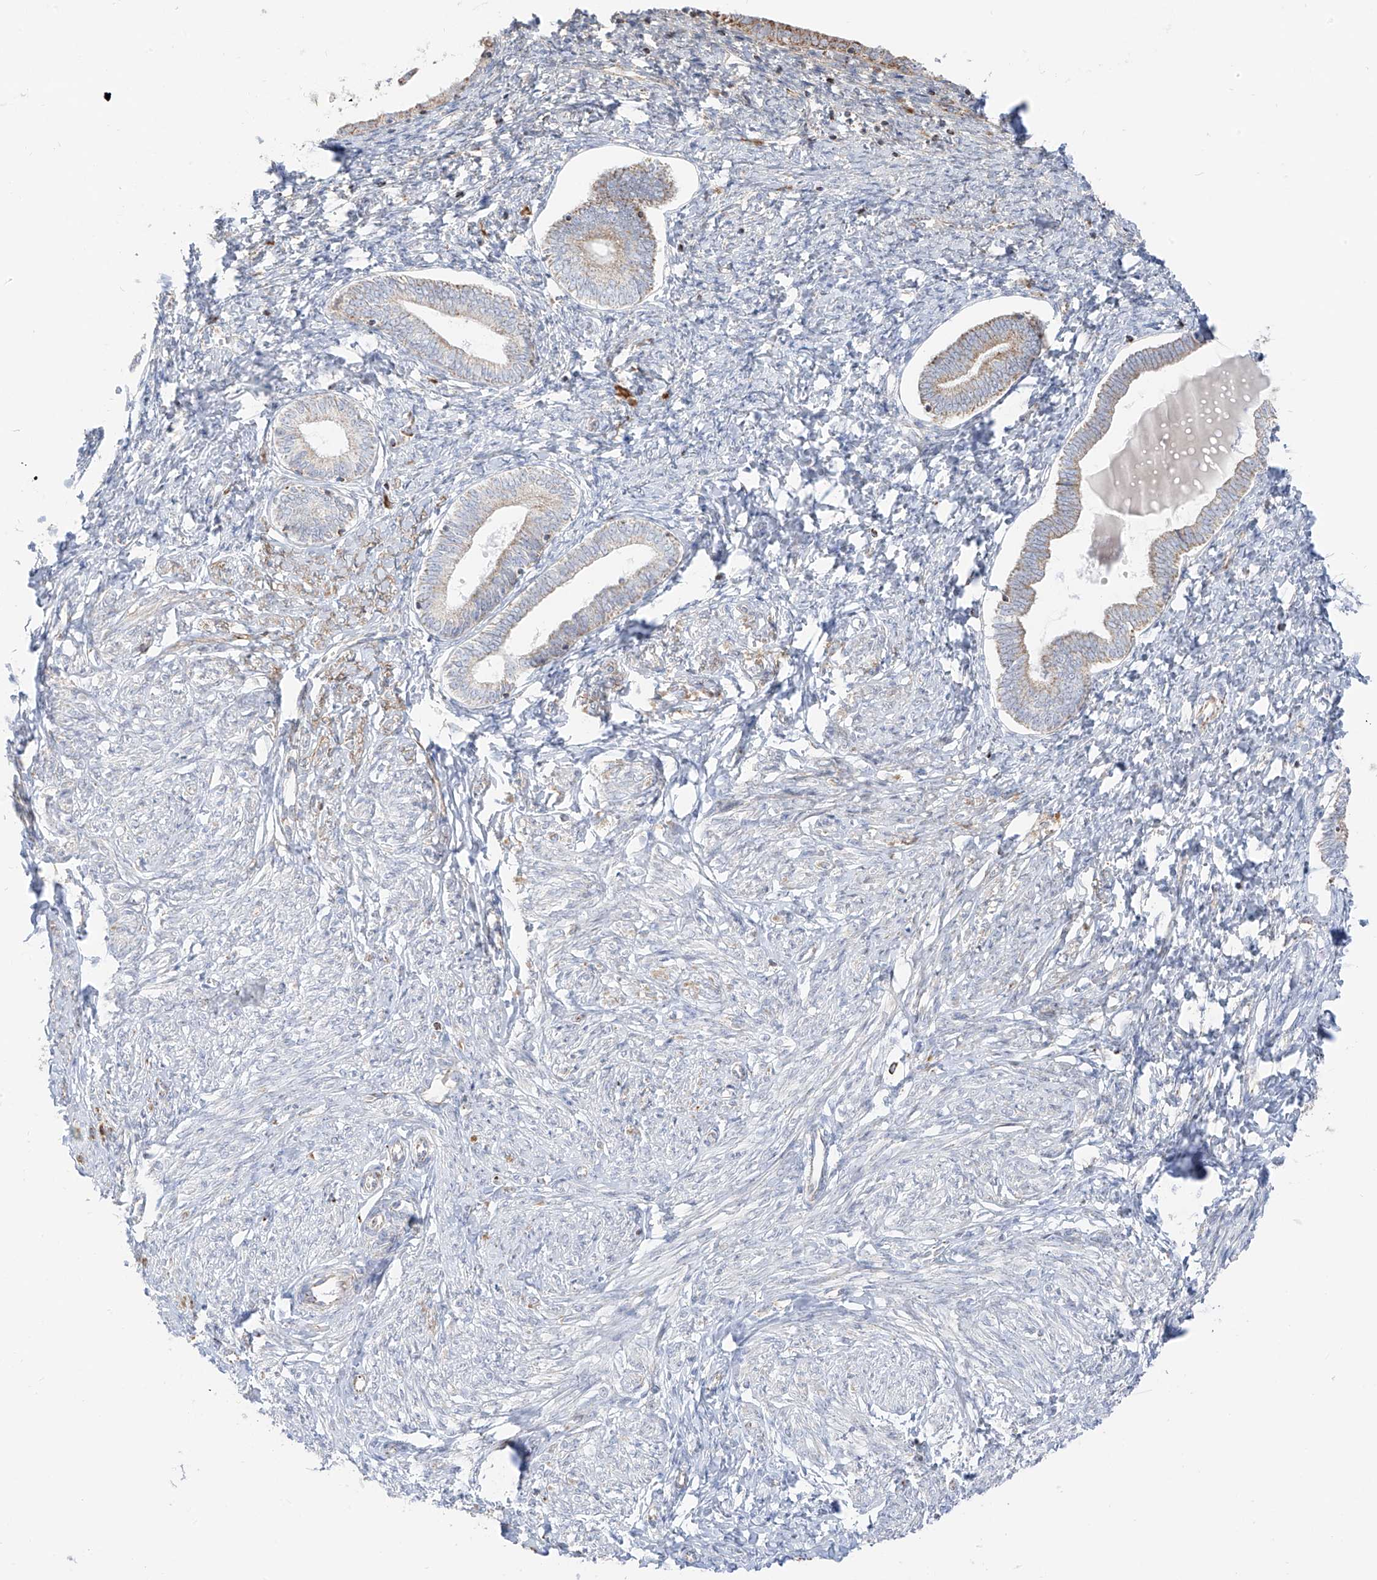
{"staining": {"intensity": "moderate", "quantity": "25%-75%", "location": "cytoplasmic/membranous"}, "tissue": "endometrium", "cell_type": "Cells in endometrial stroma", "image_type": "normal", "snomed": [{"axis": "morphology", "description": "Normal tissue, NOS"}, {"axis": "topography", "description": "Endometrium"}], "caption": "The photomicrograph shows a brown stain indicating the presence of a protein in the cytoplasmic/membranous of cells in endometrial stroma in endometrium.", "gene": "ETHE1", "patient": {"sex": "female", "age": 72}}